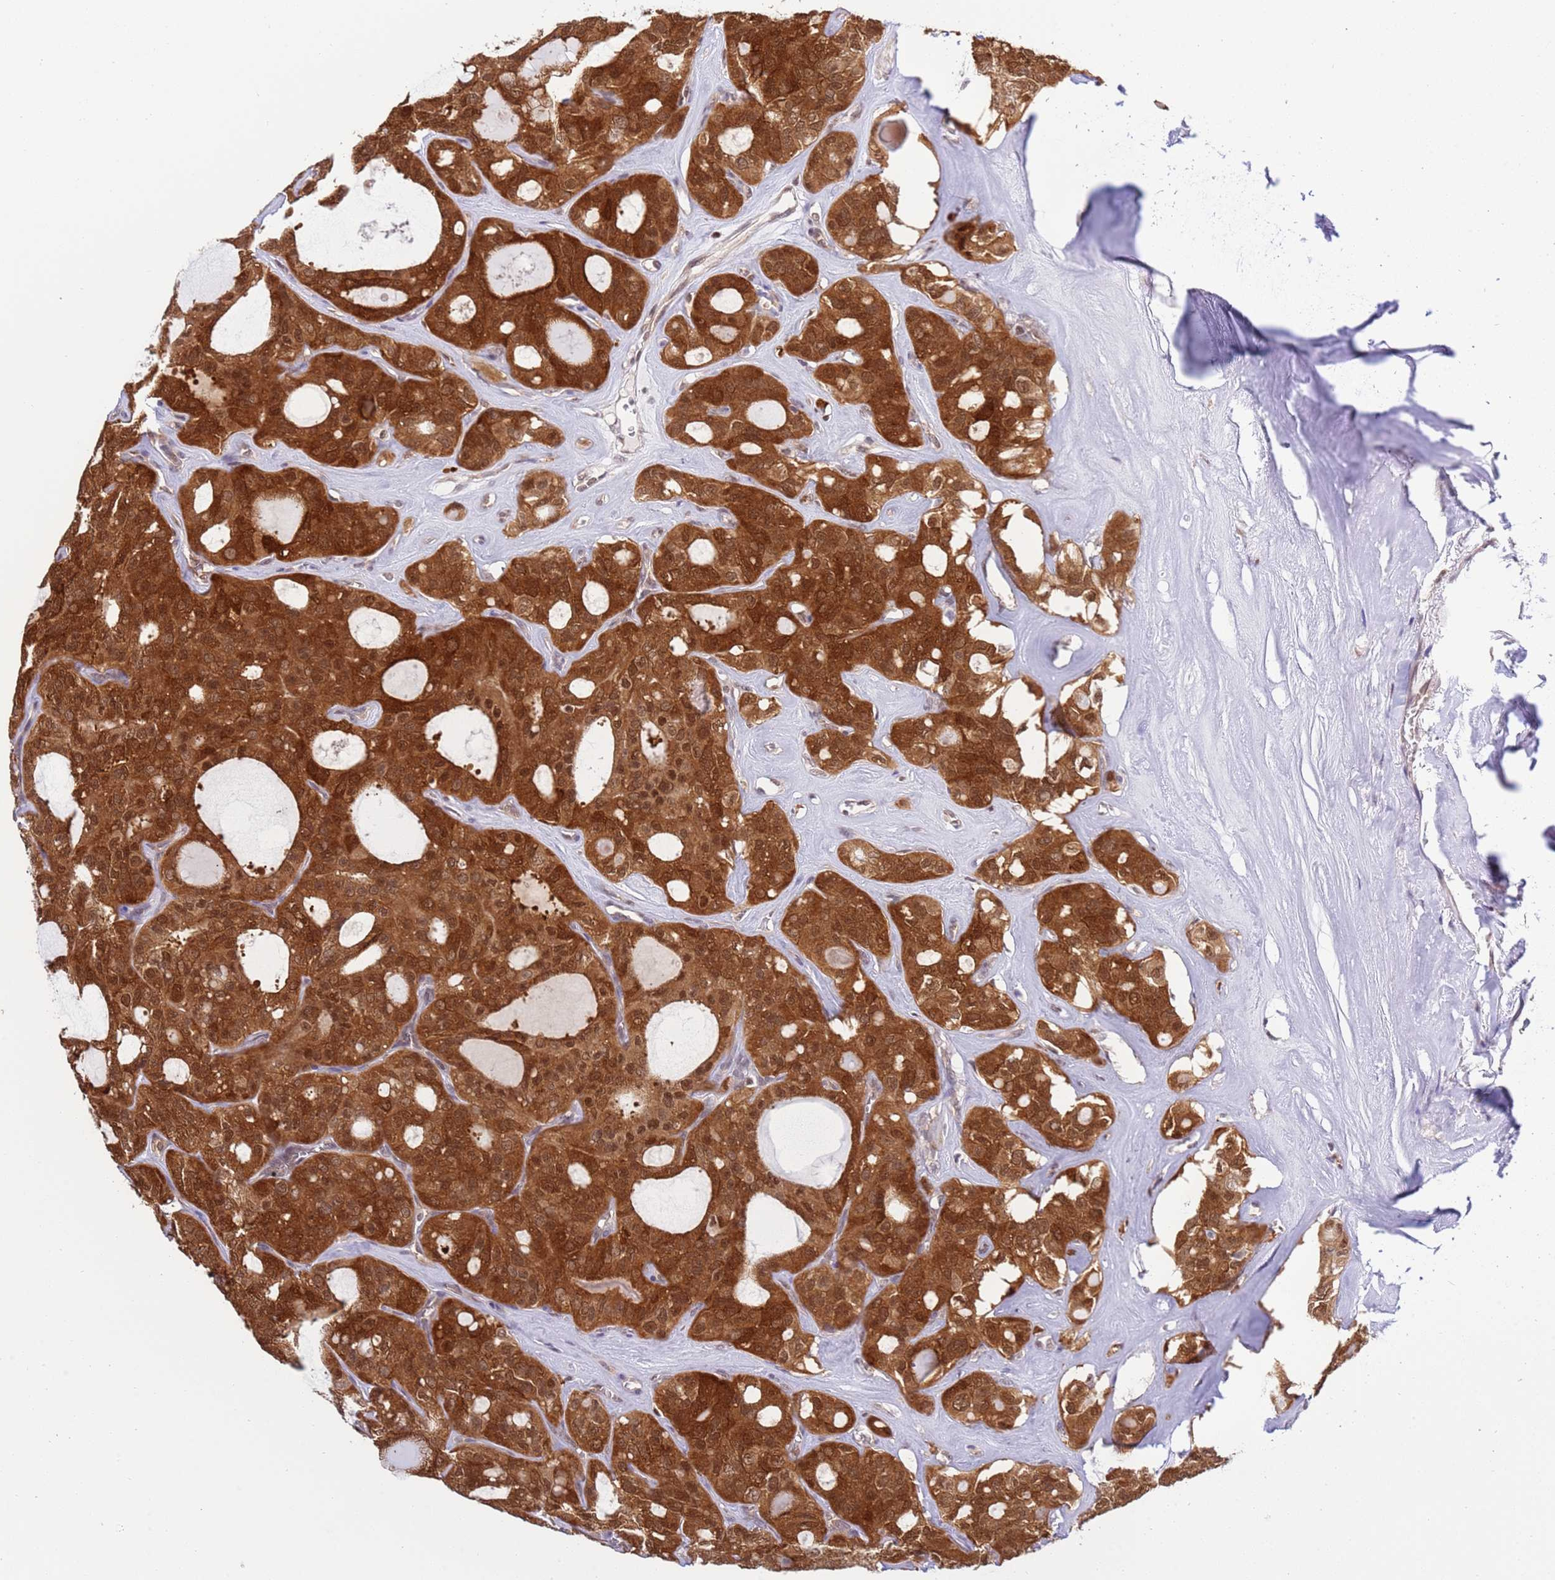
{"staining": {"intensity": "strong", "quantity": ">75%", "location": "cytoplasmic/membranous,nuclear"}, "tissue": "thyroid cancer", "cell_type": "Tumor cells", "image_type": "cancer", "snomed": [{"axis": "morphology", "description": "Follicular adenoma carcinoma, NOS"}, {"axis": "topography", "description": "Thyroid gland"}], "caption": "The immunohistochemical stain shows strong cytoplasmic/membranous and nuclear staining in tumor cells of thyroid follicular adenoma carcinoma tissue.", "gene": "PRPF6", "patient": {"sex": "male", "age": 75}}